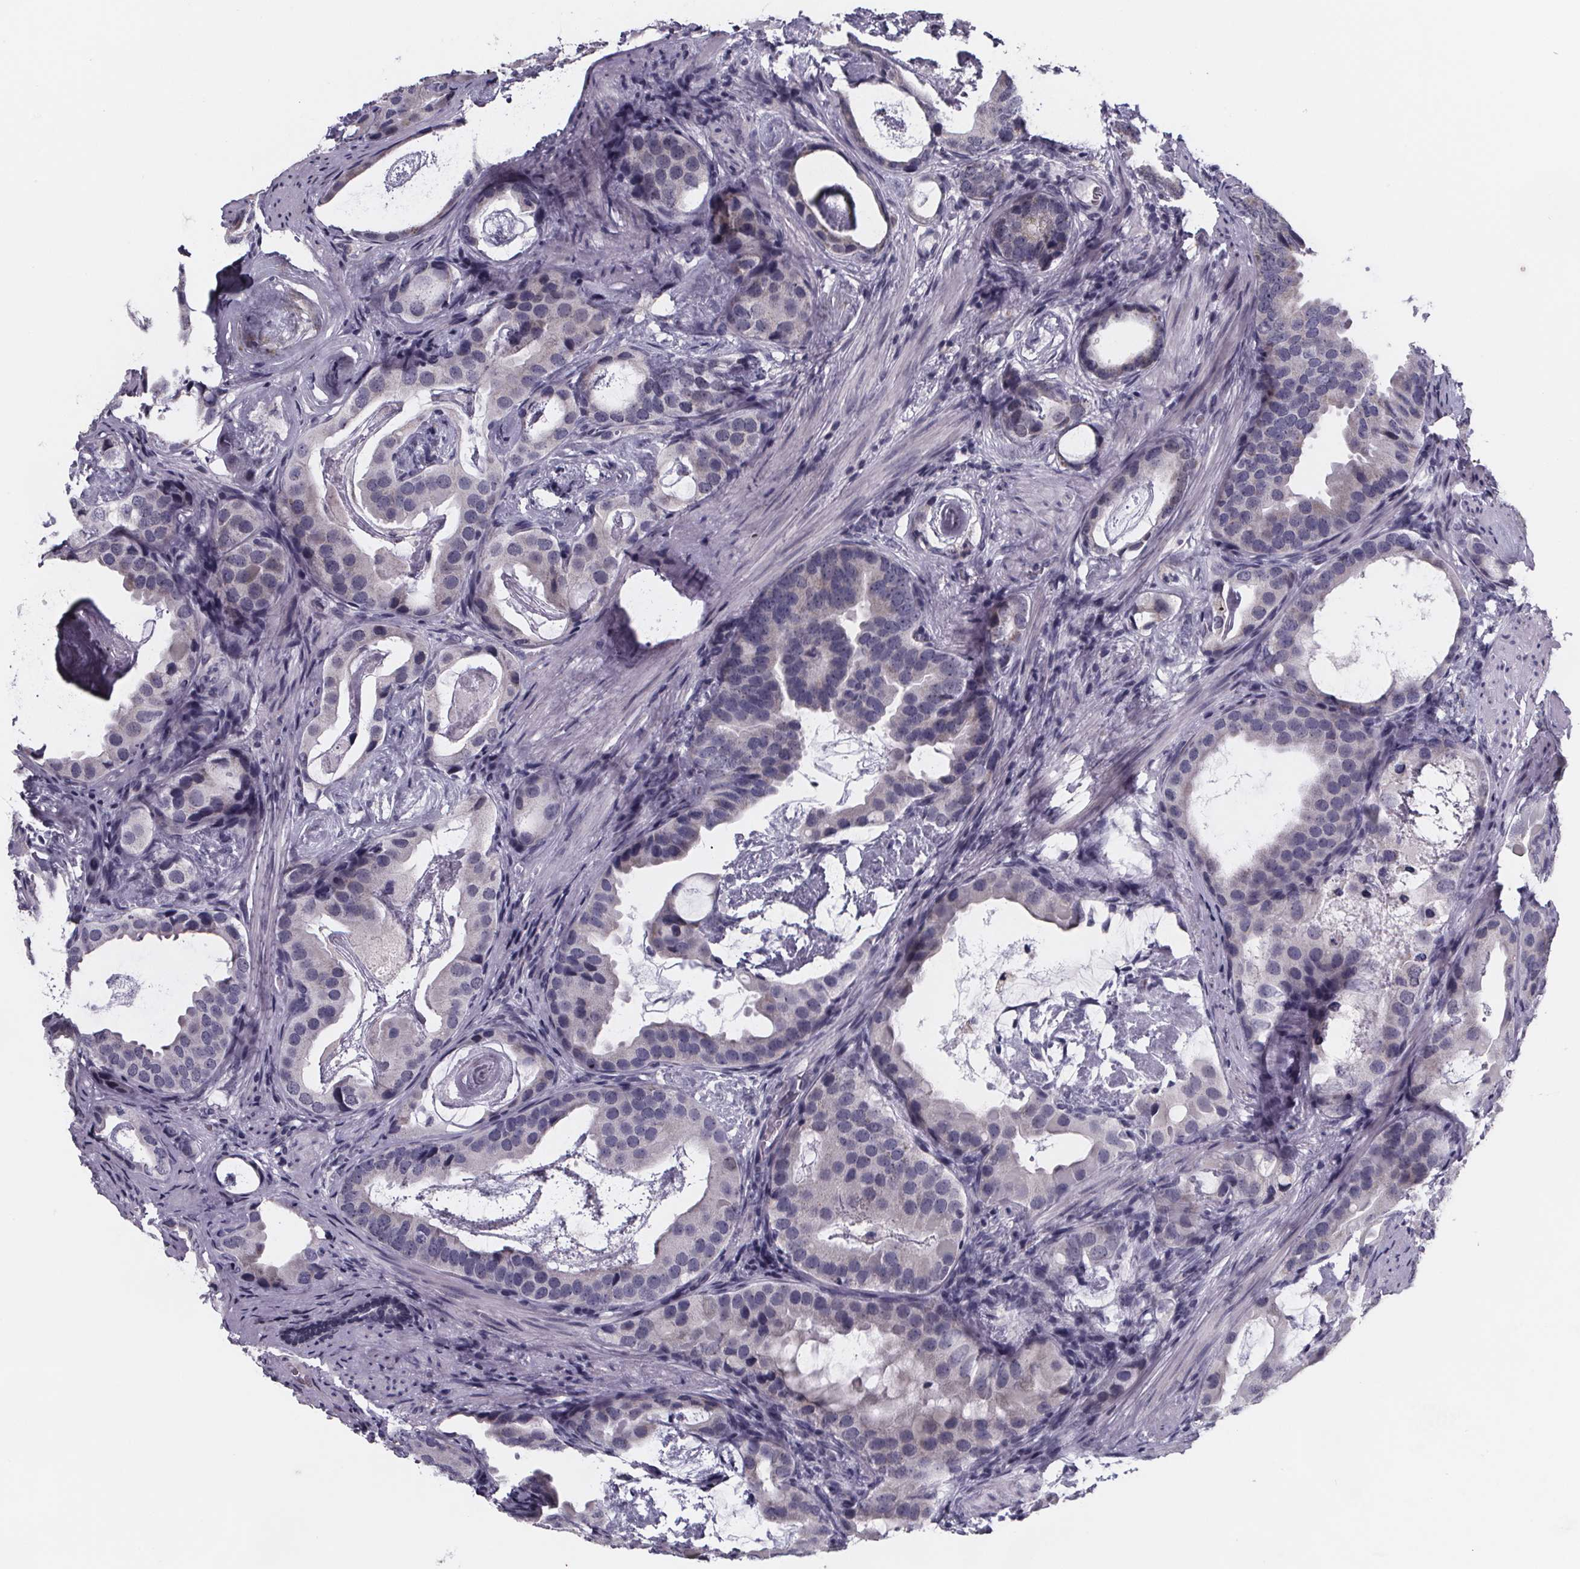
{"staining": {"intensity": "weak", "quantity": "<25%", "location": "cytoplasmic/membranous"}, "tissue": "prostate cancer", "cell_type": "Tumor cells", "image_type": "cancer", "snomed": [{"axis": "morphology", "description": "Adenocarcinoma, Low grade"}, {"axis": "topography", "description": "Prostate and seminal vesicle, NOS"}], "caption": "This is a photomicrograph of IHC staining of prostate cancer (adenocarcinoma (low-grade)), which shows no staining in tumor cells.", "gene": "PAH", "patient": {"sex": "male", "age": 71}}